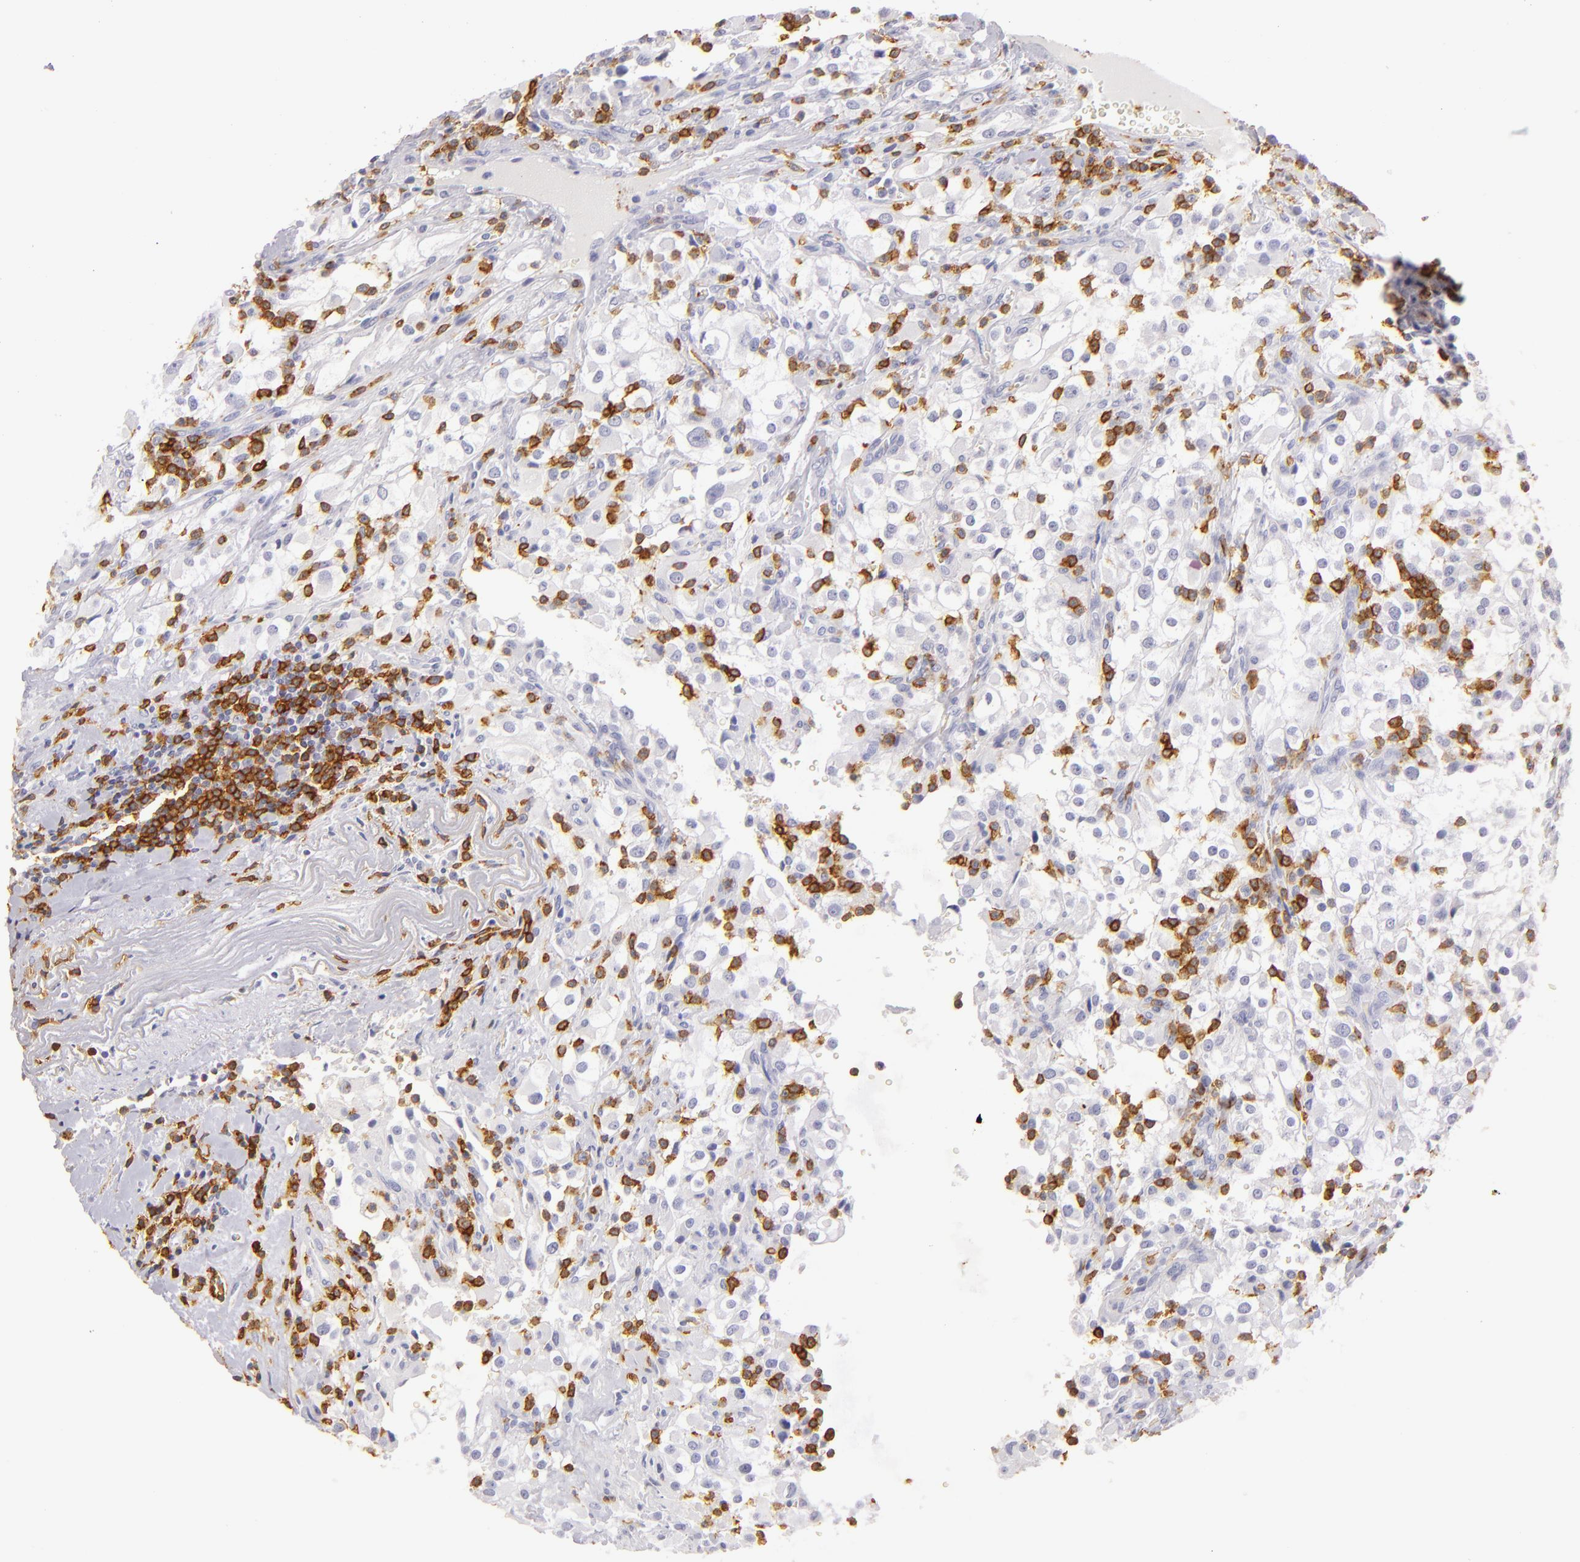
{"staining": {"intensity": "negative", "quantity": "none", "location": "none"}, "tissue": "renal cancer", "cell_type": "Tumor cells", "image_type": "cancer", "snomed": [{"axis": "morphology", "description": "Adenocarcinoma, NOS"}, {"axis": "topography", "description": "Kidney"}], "caption": "The immunohistochemistry image has no significant staining in tumor cells of renal adenocarcinoma tissue. The staining is performed using DAB brown chromogen with nuclei counter-stained in using hematoxylin.", "gene": "LAT", "patient": {"sex": "female", "age": 52}}